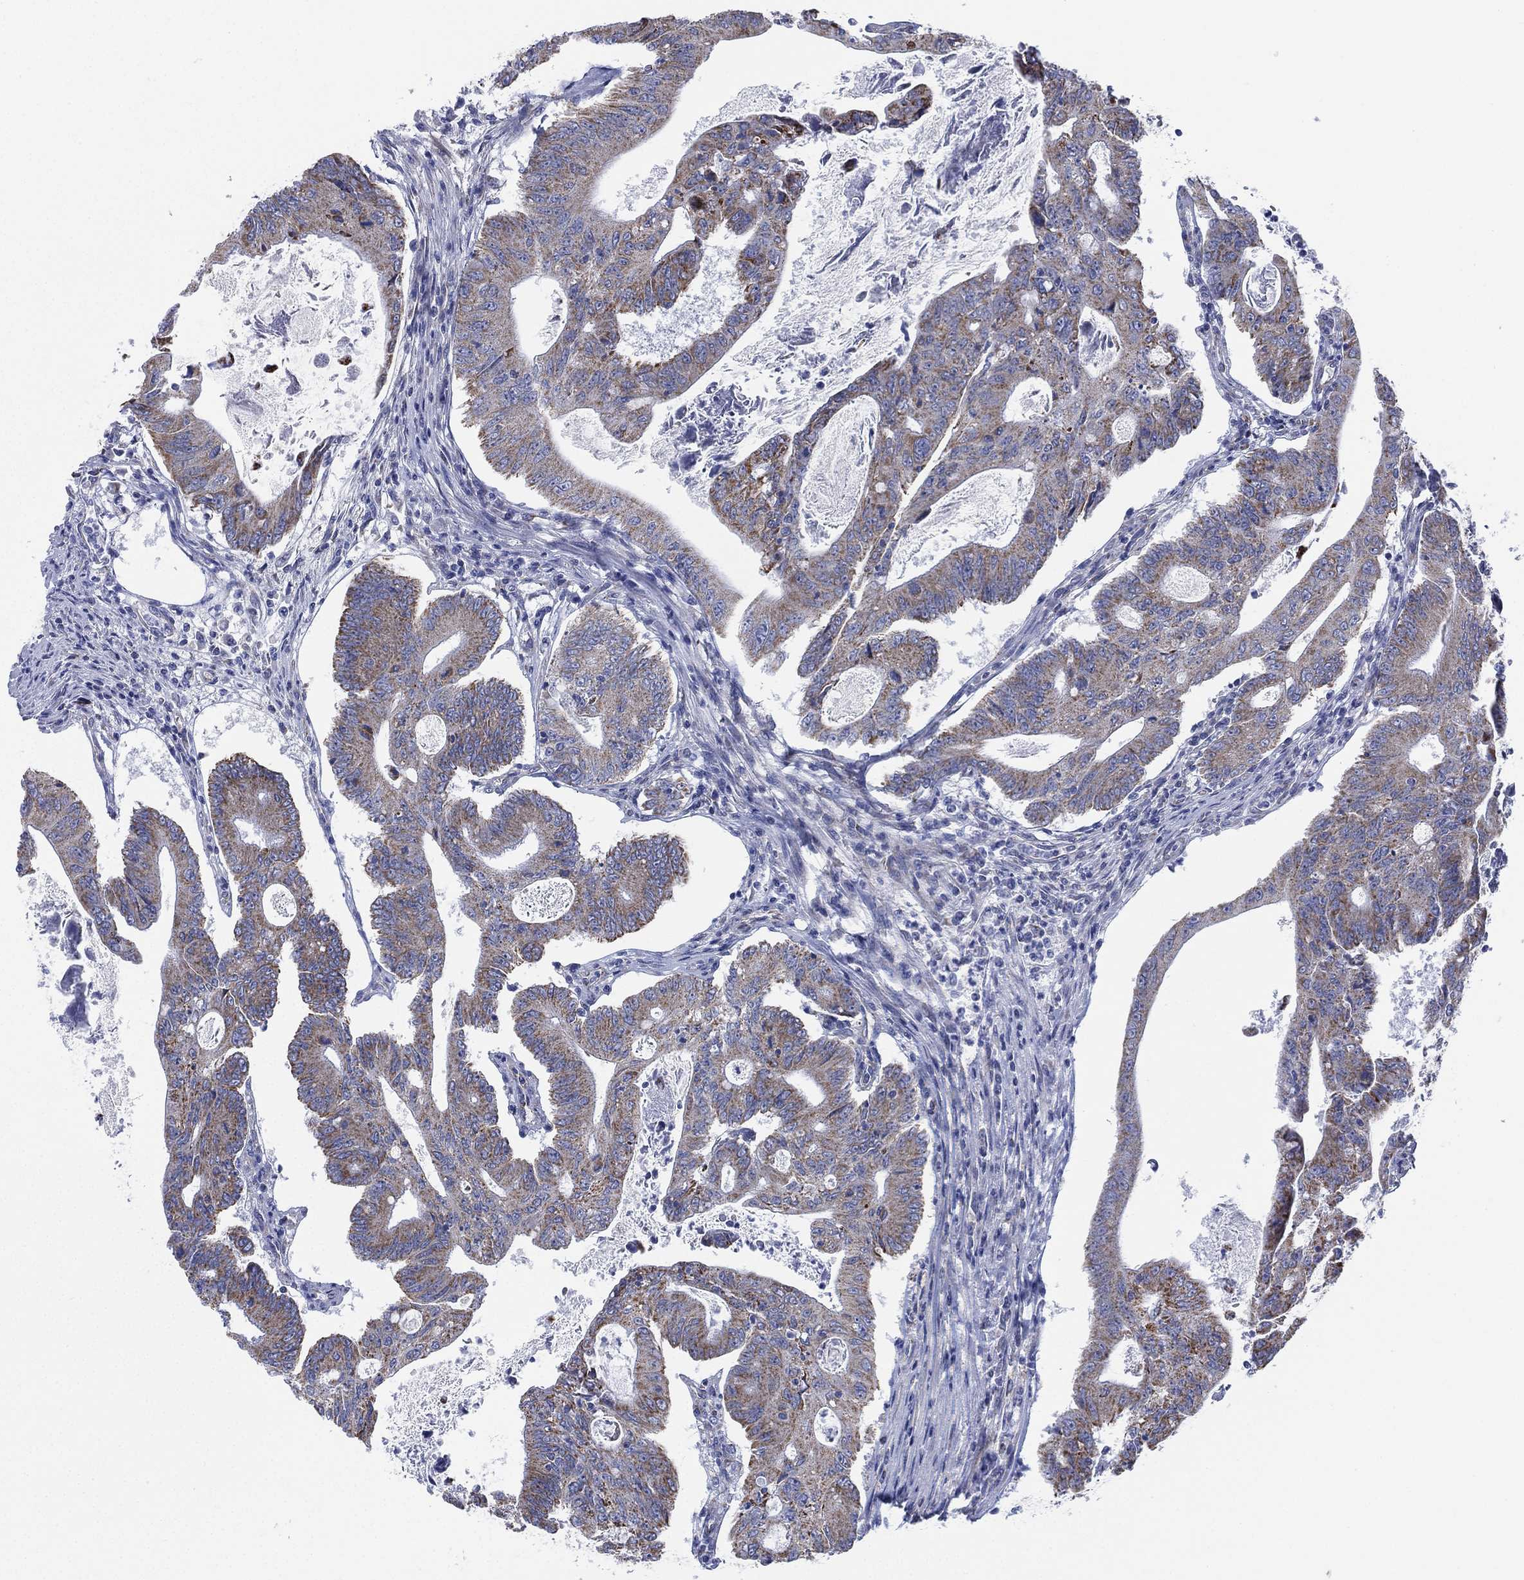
{"staining": {"intensity": "weak", "quantity": "<25%", "location": "cytoplasmic/membranous"}, "tissue": "colorectal cancer", "cell_type": "Tumor cells", "image_type": "cancer", "snomed": [{"axis": "morphology", "description": "Adenocarcinoma, NOS"}, {"axis": "topography", "description": "Colon"}], "caption": "DAB (3,3'-diaminobenzidine) immunohistochemical staining of human colorectal cancer demonstrates no significant positivity in tumor cells.", "gene": "INA", "patient": {"sex": "female", "age": 70}}